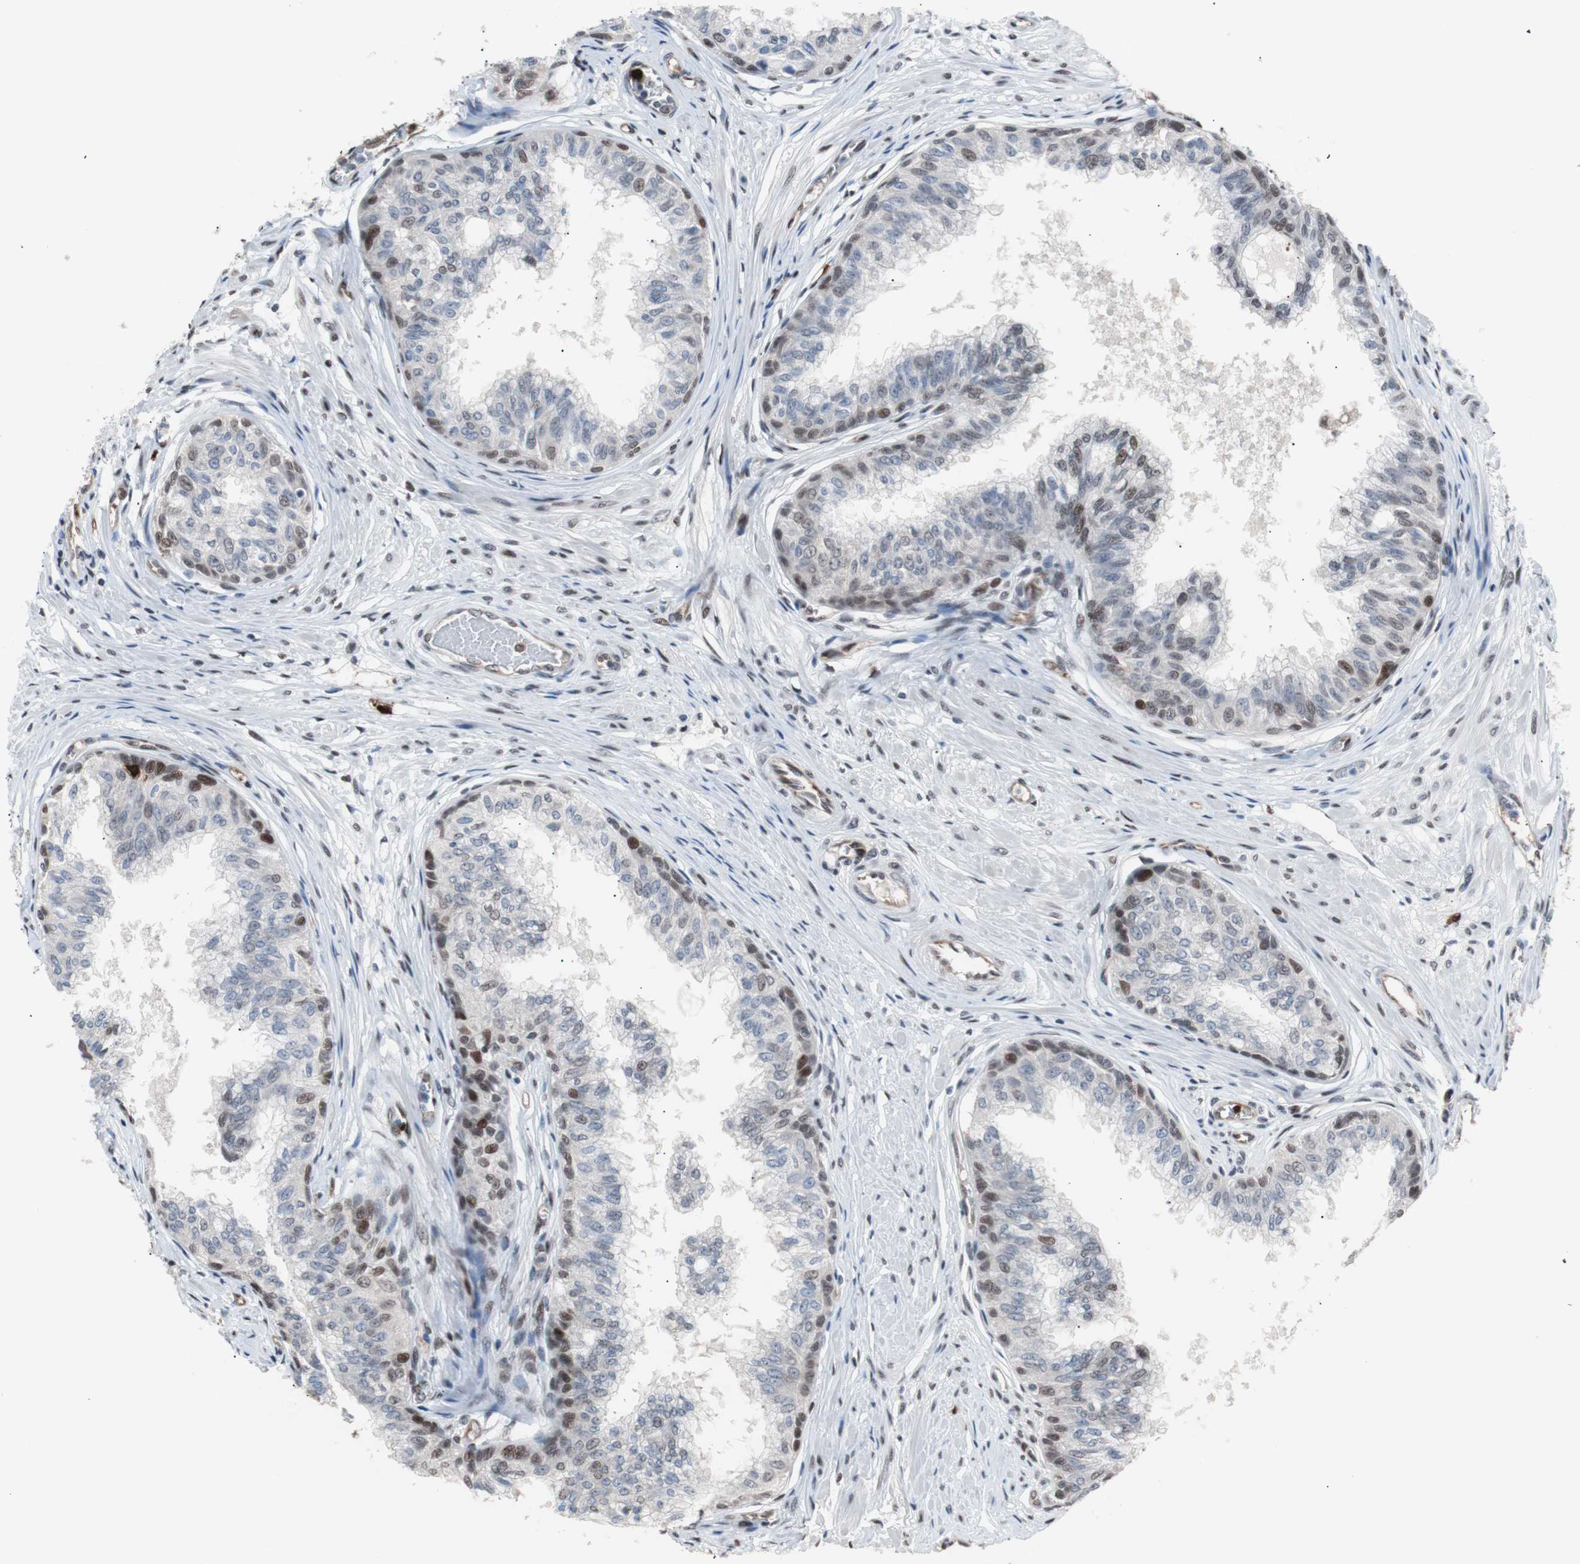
{"staining": {"intensity": "moderate", "quantity": "<25%", "location": "nuclear"}, "tissue": "prostate", "cell_type": "Glandular cells", "image_type": "normal", "snomed": [{"axis": "morphology", "description": "Normal tissue, NOS"}, {"axis": "topography", "description": "Prostate"}, {"axis": "topography", "description": "Seminal veicle"}], "caption": "Moderate nuclear expression for a protein is appreciated in about <25% of glandular cells of normal prostate using immunohistochemistry (IHC).", "gene": "POGZ", "patient": {"sex": "male", "age": 60}}